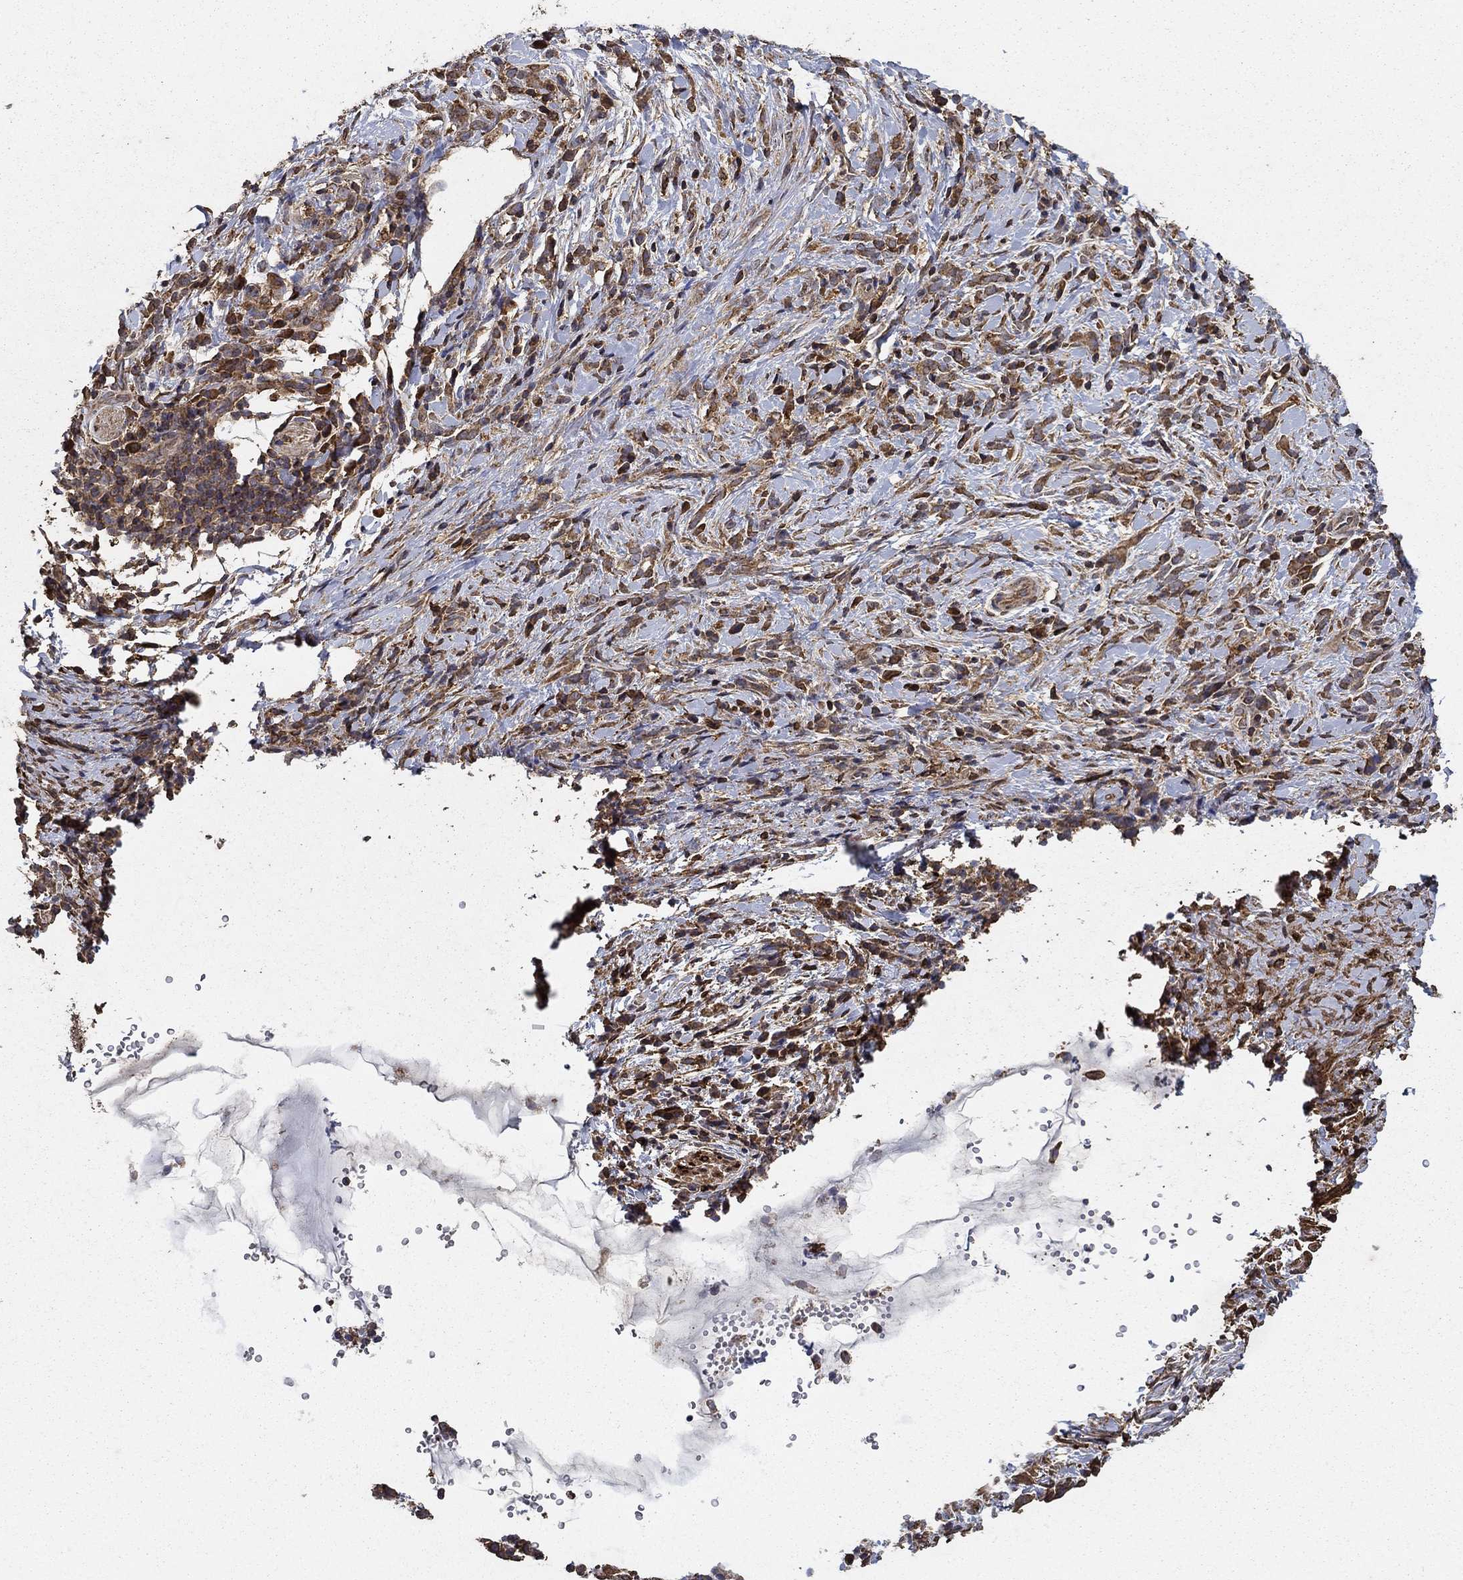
{"staining": {"intensity": "moderate", "quantity": "25%-75%", "location": "cytoplasmic/membranous"}, "tissue": "stomach cancer", "cell_type": "Tumor cells", "image_type": "cancer", "snomed": [{"axis": "morphology", "description": "Adenocarcinoma, NOS"}, {"axis": "topography", "description": "Stomach"}], "caption": "Adenocarcinoma (stomach) was stained to show a protein in brown. There is medium levels of moderate cytoplasmic/membranous positivity in about 25%-75% of tumor cells.", "gene": "IFRD1", "patient": {"sex": "female", "age": 57}}